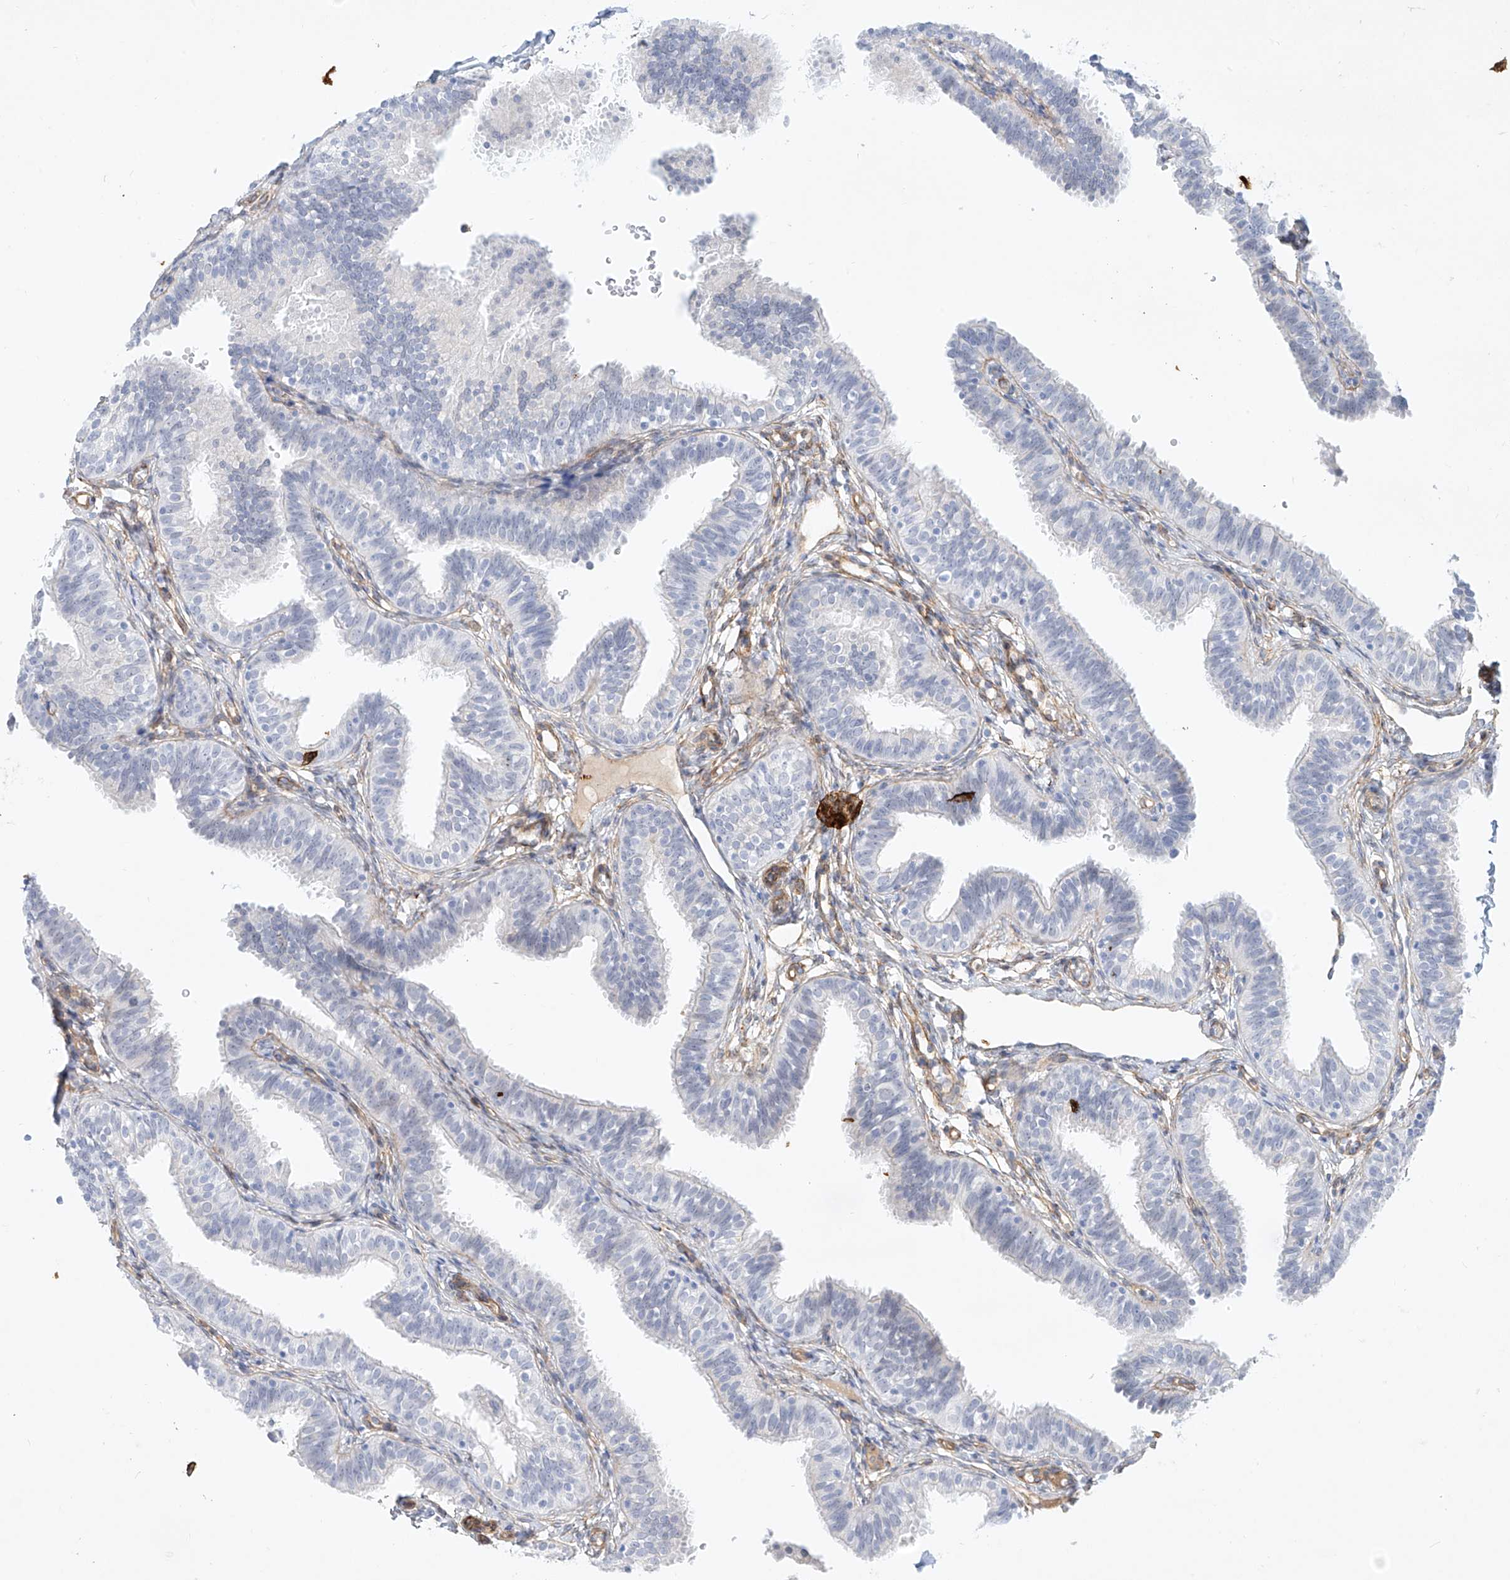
{"staining": {"intensity": "negative", "quantity": "none", "location": "none"}, "tissue": "fallopian tube", "cell_type": "Glandular cells", "image_type": "normal", "snomed": [{"axis": "morphology", "description": "Normal tissue, NOS"}, {"axis": "topography", "description": "Fallopian tube"}], "caption": "IHC histopathology image of benign fallopian tube stained for a protein (brown), which shows no staining in glandular cells. (DAB (3,3'-diaminobenzidine) immunohistochemistry with hematoxylin counter stain).", "gene": "REEP2", "patient": {"sex": "female", "age": 35}}